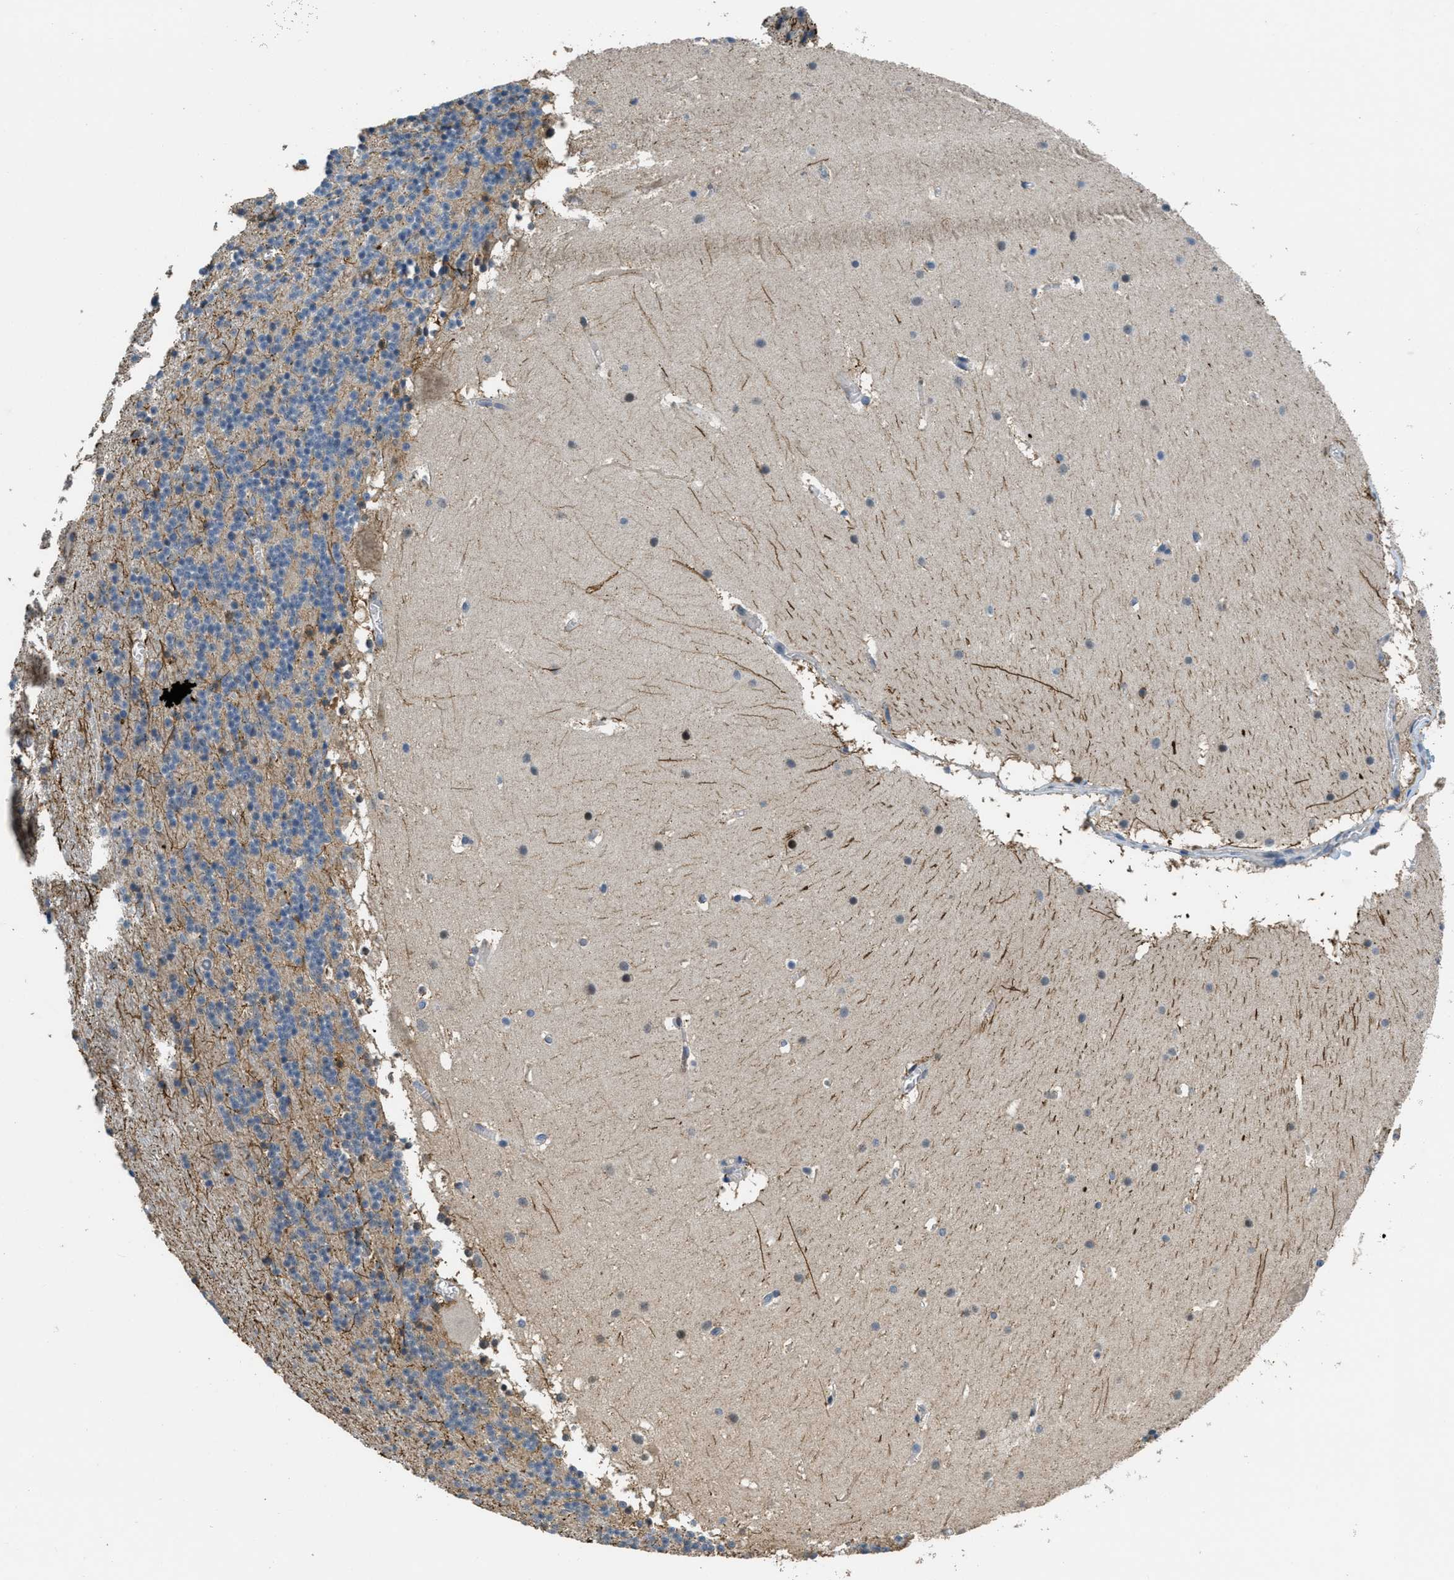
{"staining": {"intensity": "moderate", "quantity": "25%-75%", "location": "cytoplasmic/membranous"}, "tissue": "cerebellum", "cell_type": "Cells in granular layer", "image_type": "normal", "snomed": [{"axis": "morphology", "description": "Normal tissue, NOS"}, {"axis": "topography", "description": "Cerebellum"}], "caption": "Normal cerebellum demonstrates moderate cytoplasmic/membranous expression in about 25%-75% of cells in granular layer, visualized by immunohistochemistry.", "gene": "NAT1", "patient": {"sex": "male", "age": 45}}